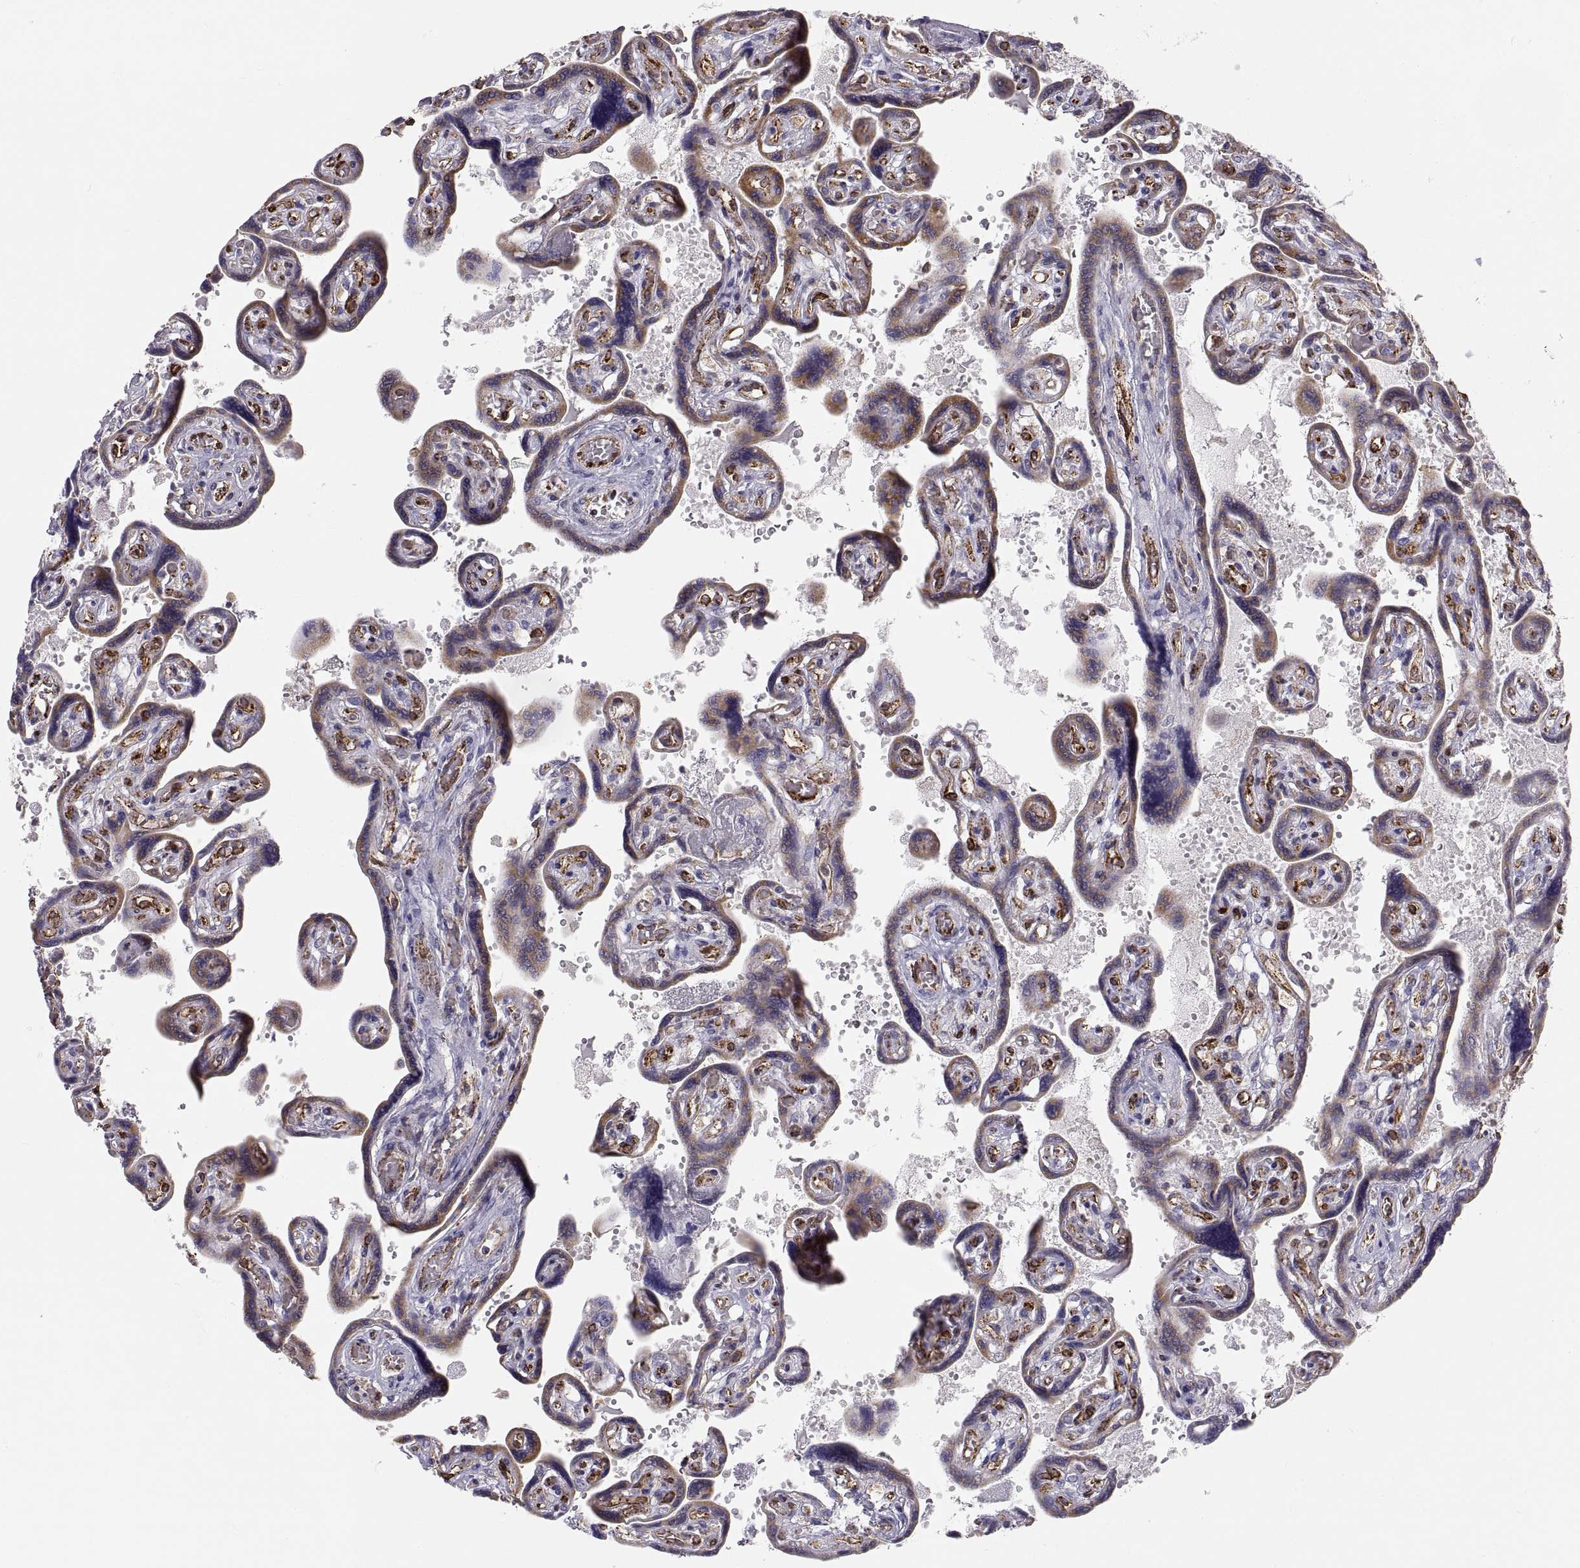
{"staining": {"intensity": "strong", "quantity": "25%-75%", "location": "cytoplasmic/membranous"}, "tissue": "placenta", "cell_type": "Decidual cells", "image_type": "normal", "snomed": [{"axis": "morphology", "description": "Normal tissue, NOS"}, {"axis": "topography", "description": "Placenta"}], "caption": "Placenta stained with IHC reveals strong cytoplasmic/membranous positivity in approximately 25%-75% of decidual cells.", "gene": "ERO1A", "patient": {"sex": "female", "age": 32}}